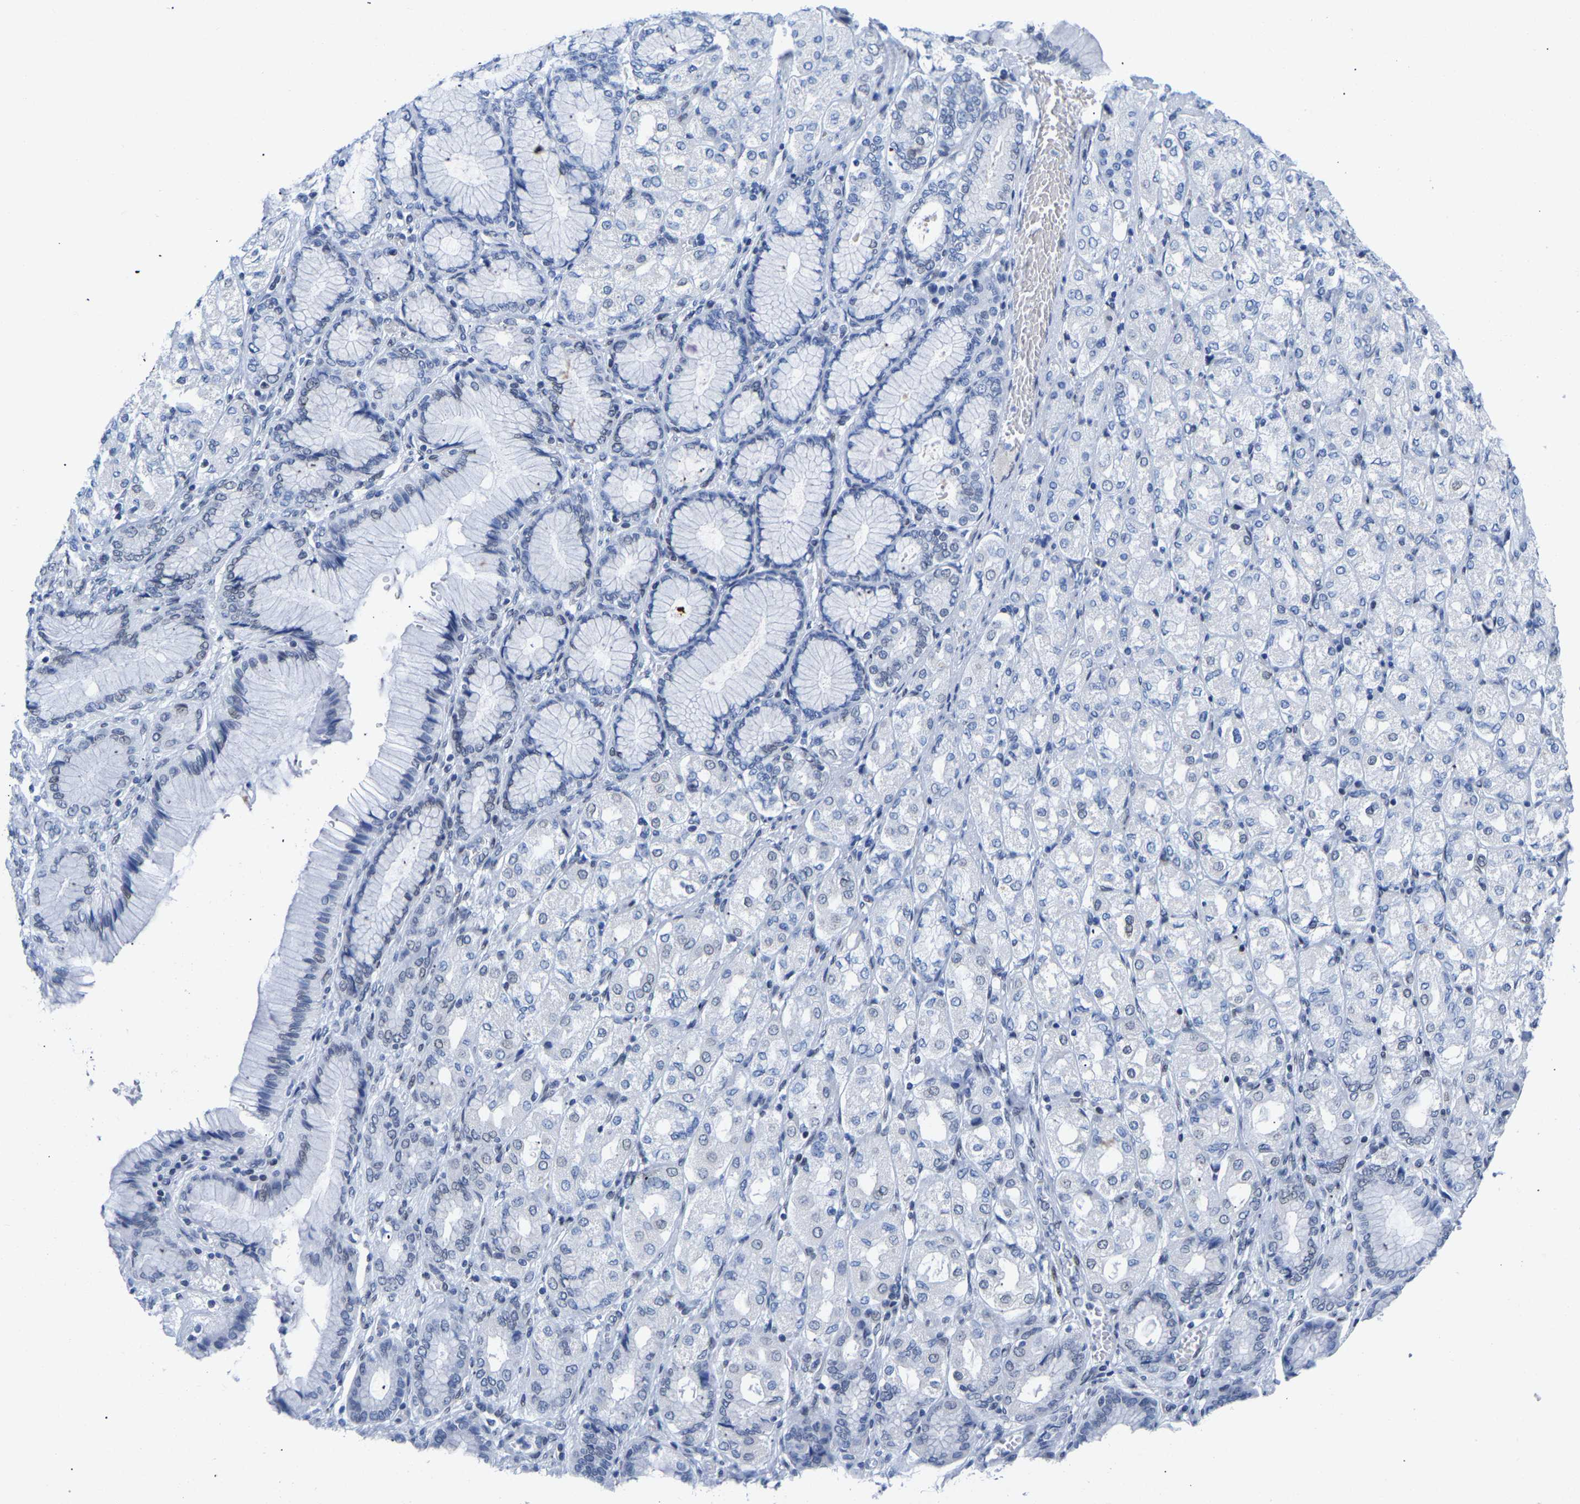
{"staining": {"intensity": "negative", "quantity": "none", "location": "none"}, "tissue": "stomach cancer", "cell_type": "Tumor cells", "image_type": "cancer", "snomed": [{"axis": "morphology", "description": "Adenocarcinoma, NOS"}, {"axis": "topography", "description": "Stomach"}], "caption": "There is no significant staining in tumor cells of stomach cancer (adenocarcinoma).", "gene": "UPK3A", "patient": {"sex": "female", "age": 65}}